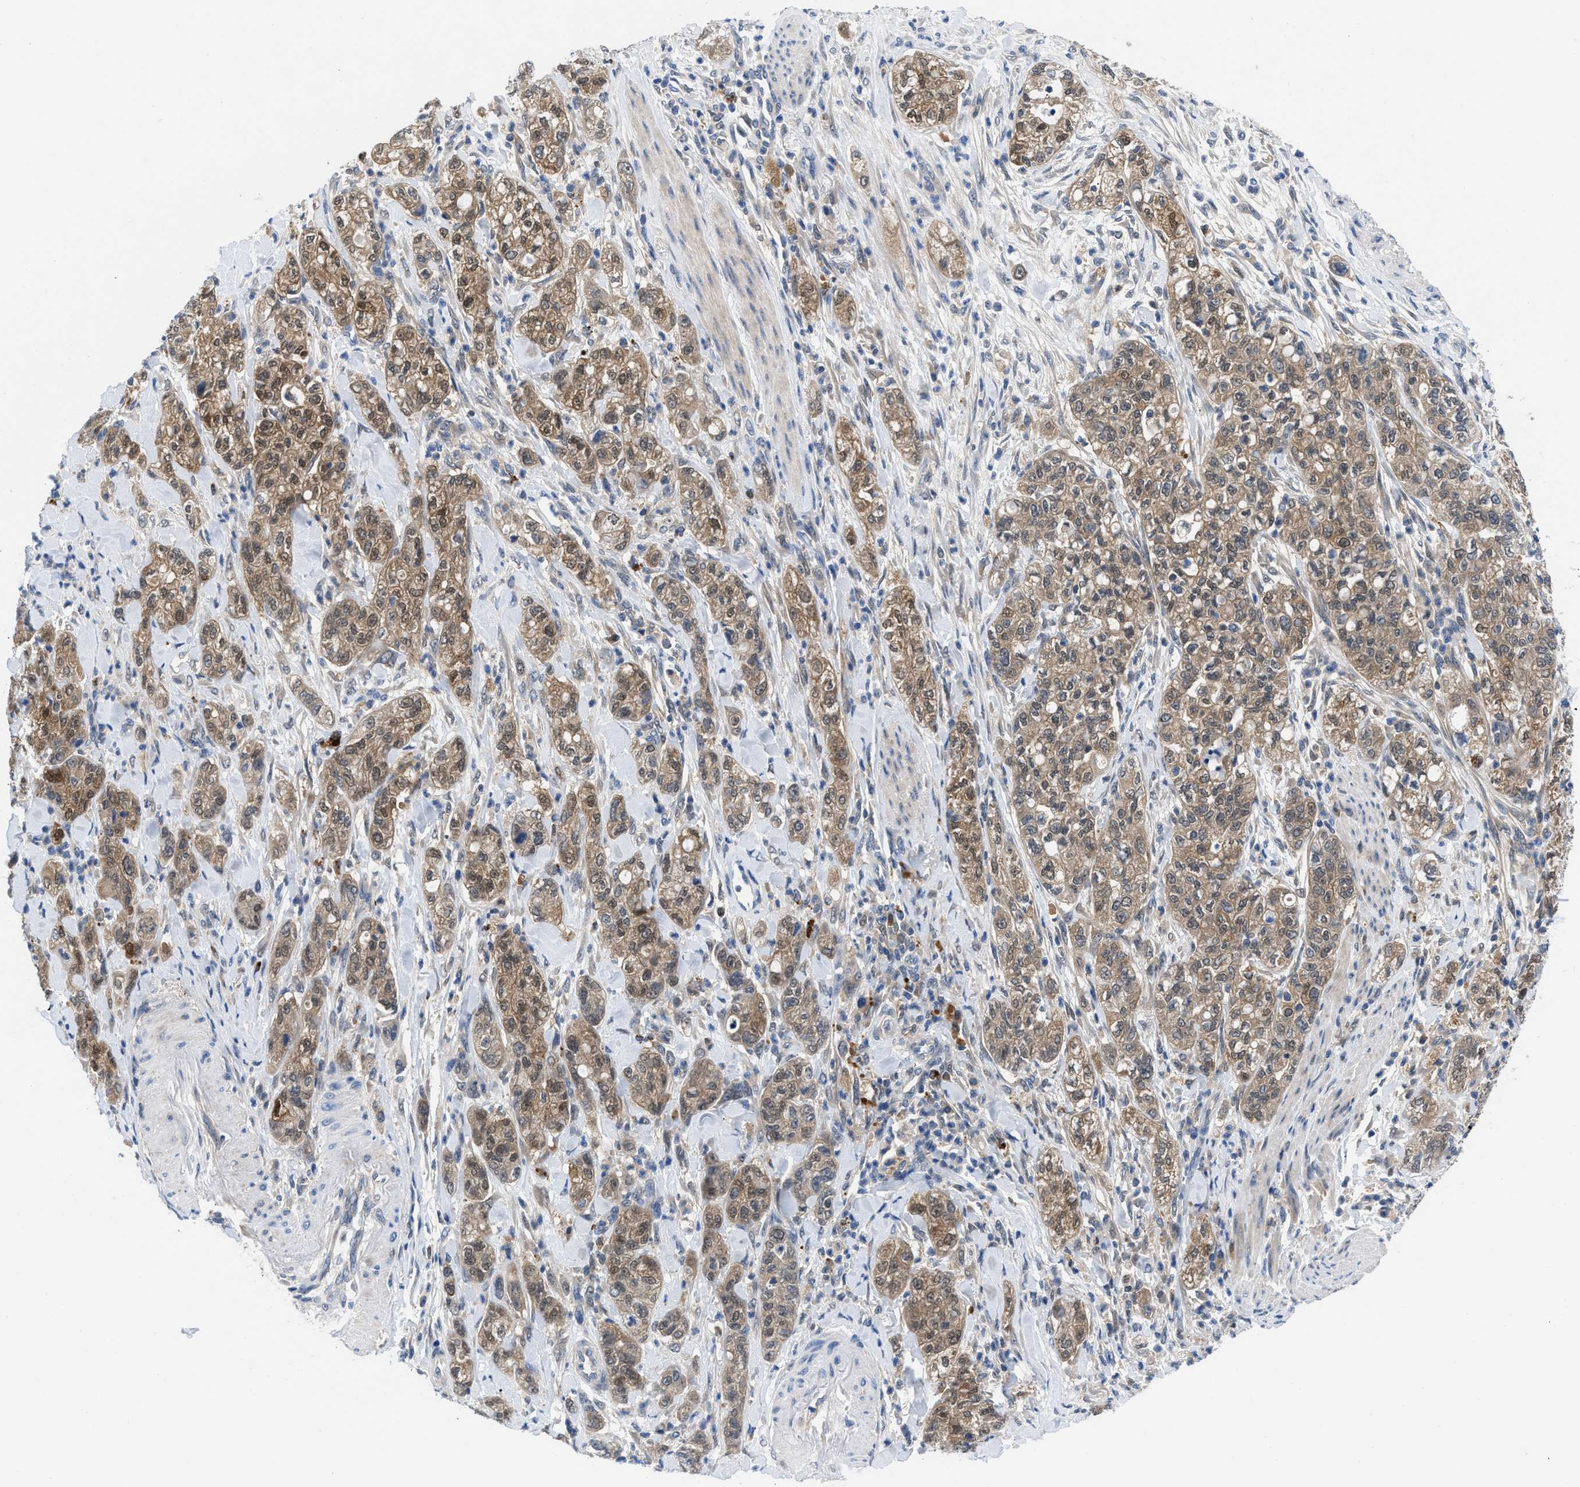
{"staining": {"intensity": "moderate", "quantity": ">75%", "location": "cytoplasmic/membranous,nuclear"}, "tissue": "pancreatic cancer", "cell_type": "Tumor cells", "image_type": "cancer", "snomed": [{"axis": "morphology", "description": "Adenocarcinoma, NOS"}, {"axis": "topography", "description": "Pancreas"}], "caption": "Tumor cells show medium levels of moderate cytoplasmic/membranous and nuclear positivity in about >75% of cells in human pancreatic cancer.", "gene": "CBR1", "patient": {"sex": "female", "age": 78}}